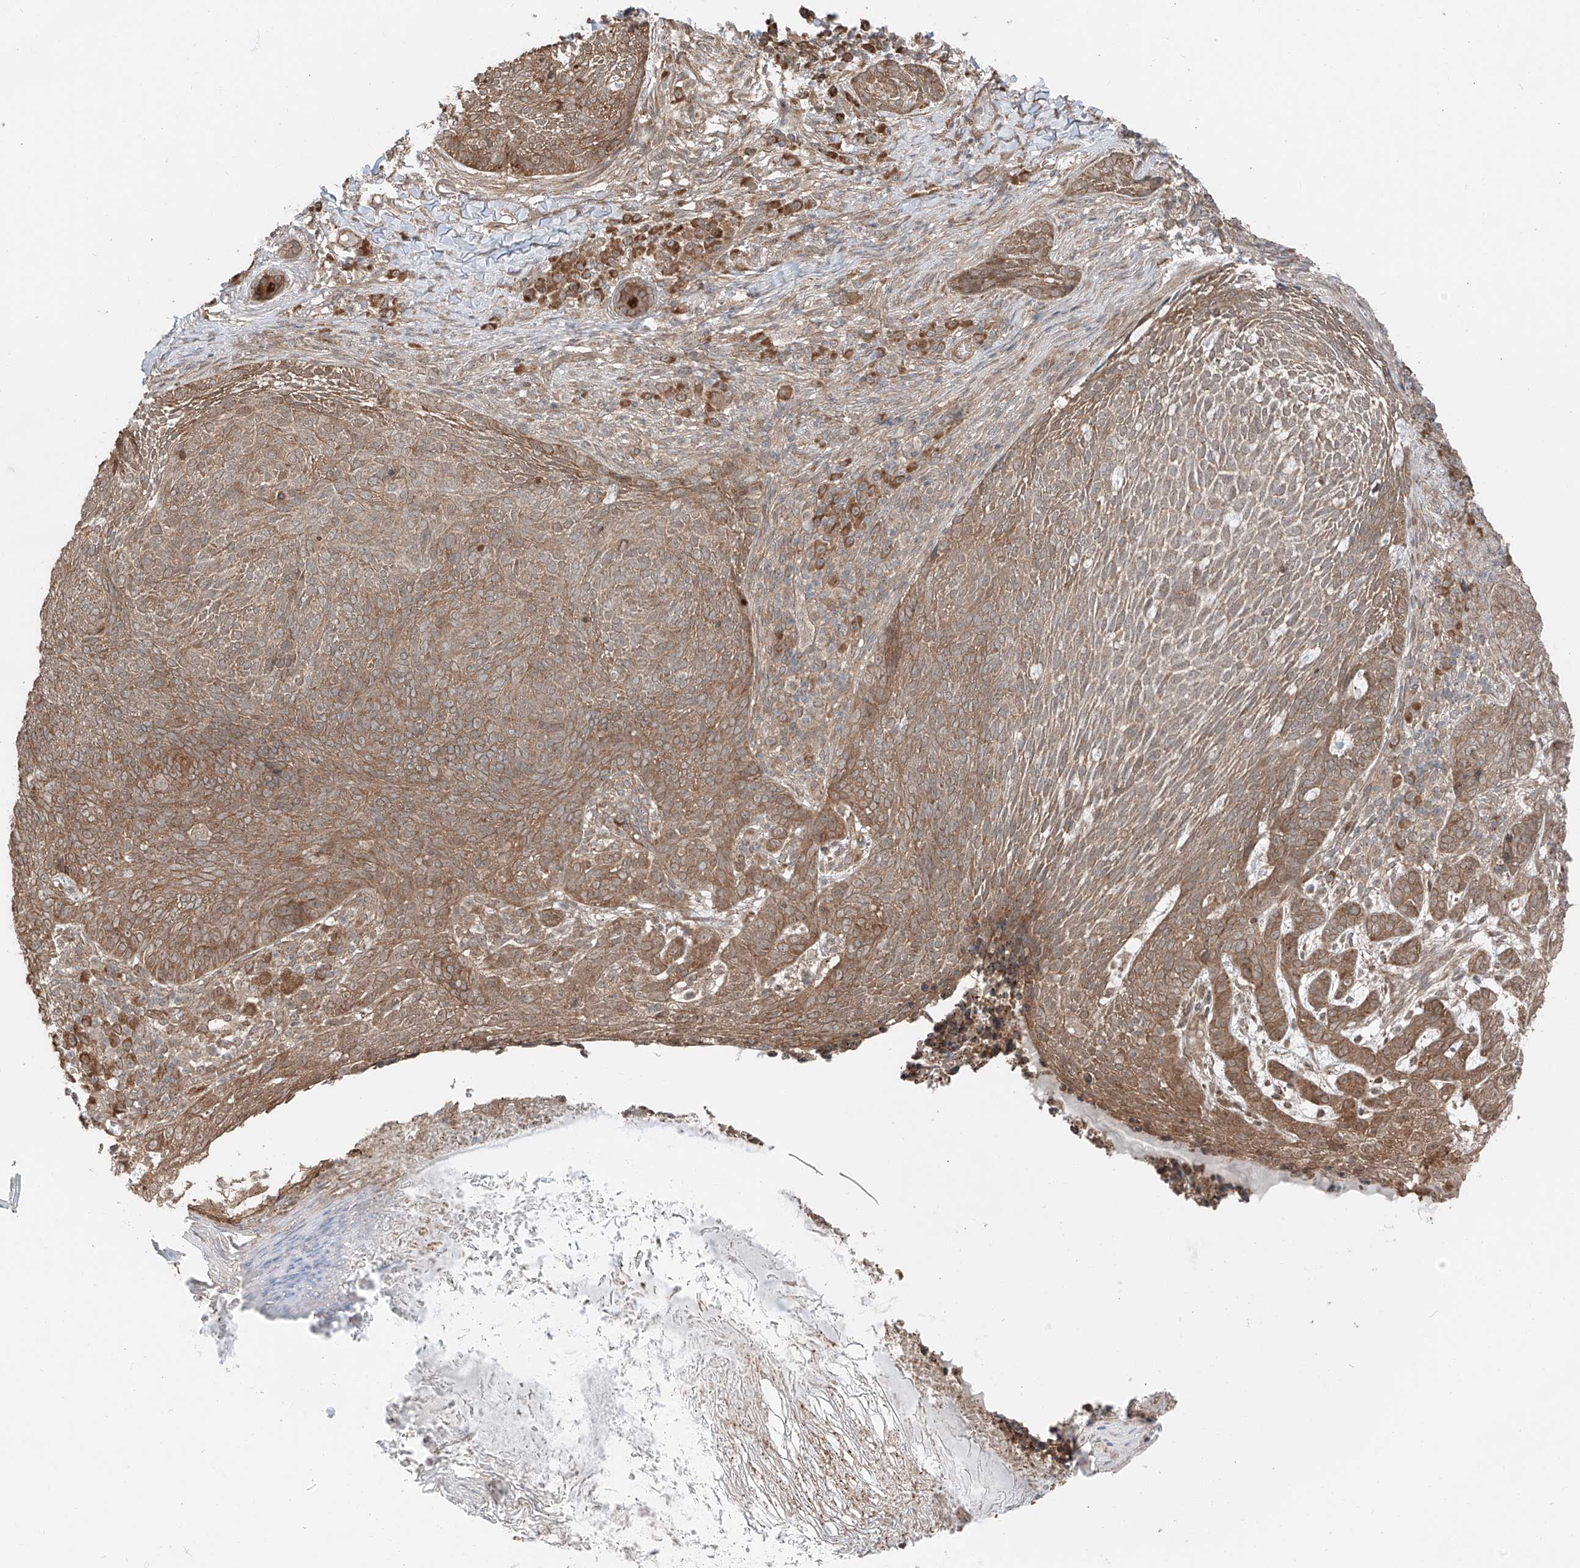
{"staining": {"intensity": "moderate", "quantity": ">75%", "location": "cytoplasmic/membranous"}, "tissue": "skin cancer", "cell_type": "Tumor cells", "image_type": "cancer", "snomed": [{"axis": "morphology", "description": "Basal cell carcinoma"}, {"axis": "topography", "description": "Skin"}], "caption": "Basal cell carcinoma (skin) stained for a protein displays moderate cytoplasmic/membranous positivity in tumor cells.", "gene": "CEP162", "patient": {"sex": "male", "age": 85}}